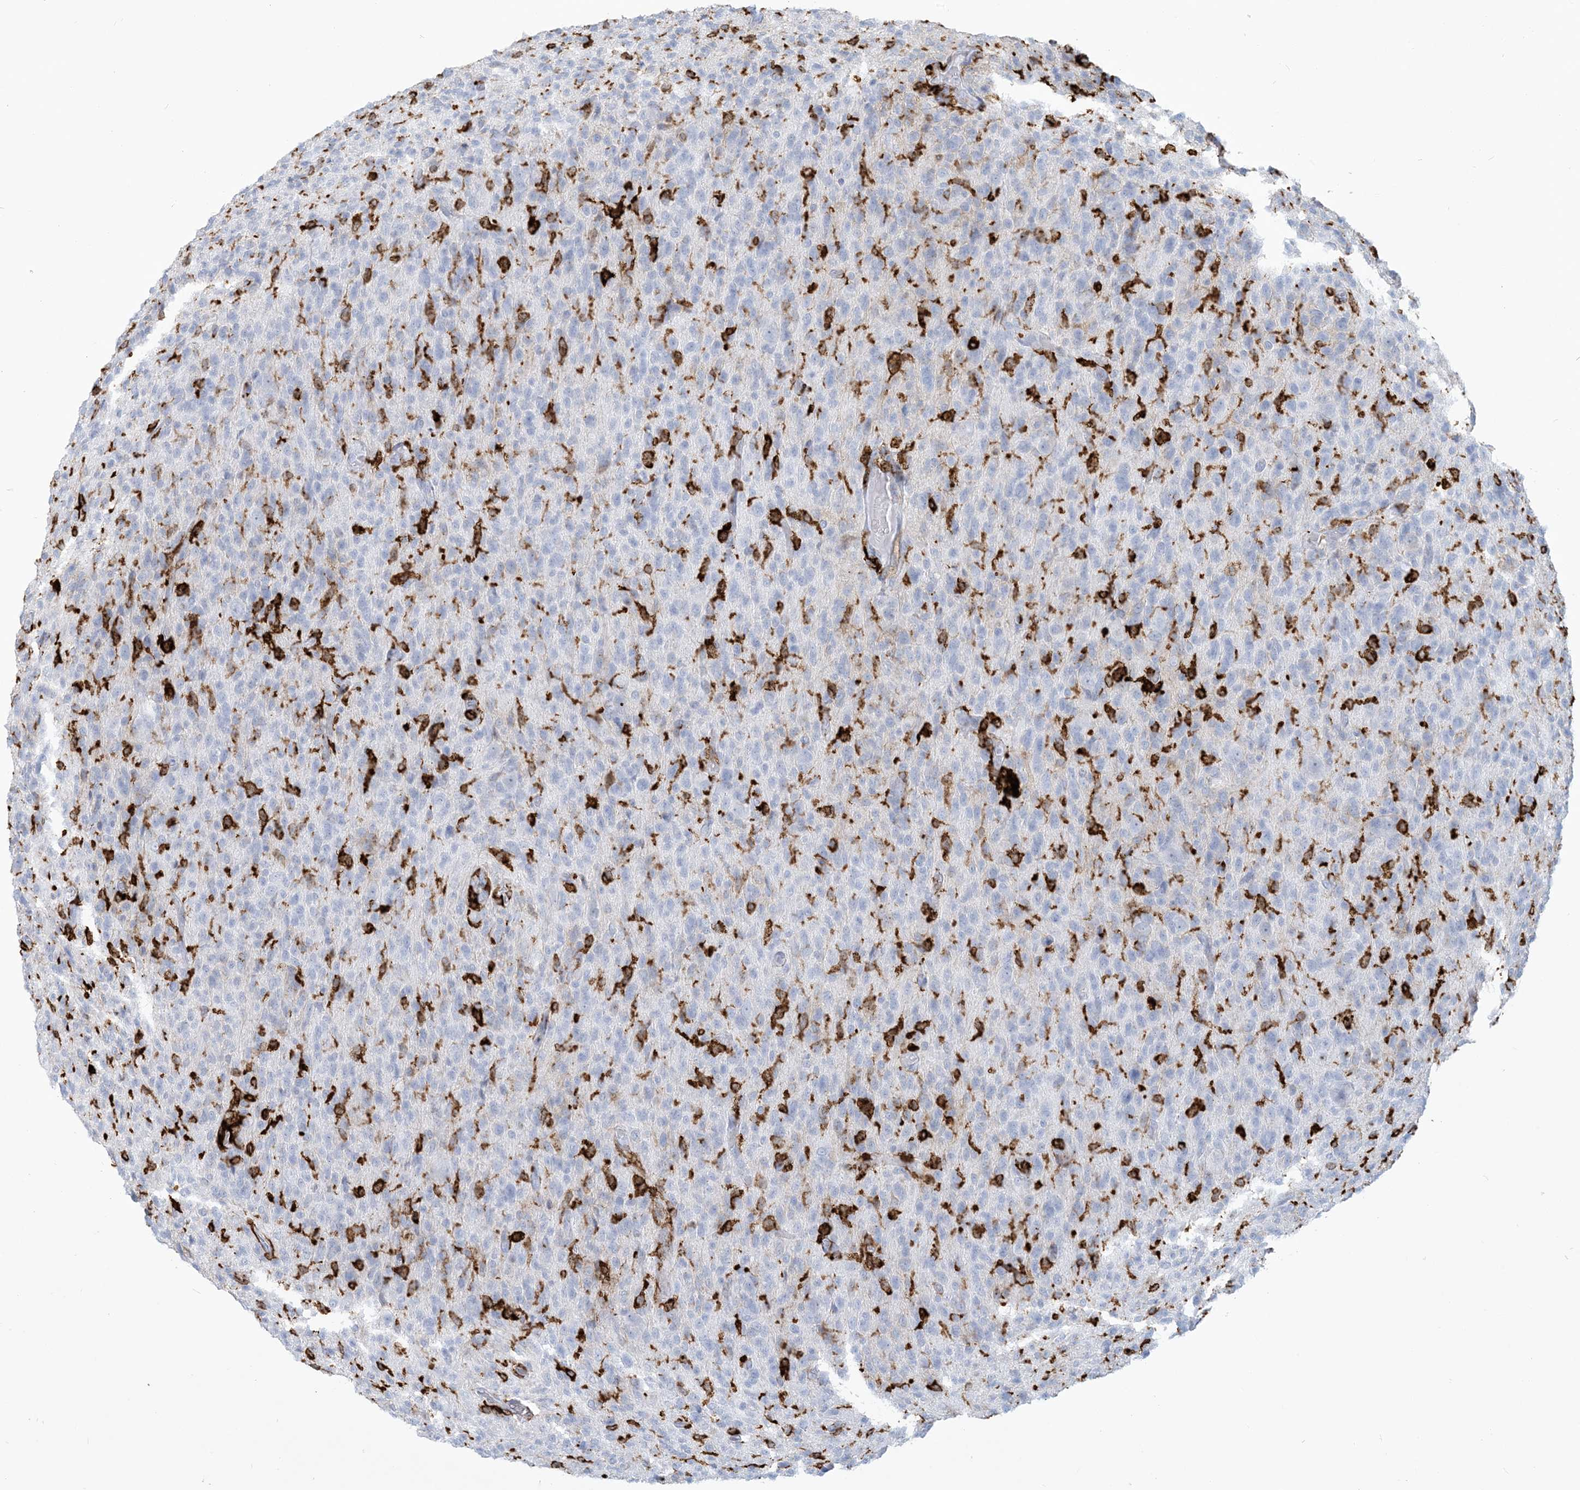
{"staining": {"intensity": "negative", "quantity": "none", "location": "none"}, "tissue": "glioma", "cell_type": "Tumor cells", "image_type": "cancer", "snomed": [{"axis": "morphology", "description": "Glioma, malignant, High grade"}, {"axis": "topography", "description": "Brain"}], "caption": "Glioma stained for a protein using IHC demonstrates no positivity tumor cells.", "gene": "HLA-DRB1", "patient": {"sex": "female", "age": 57}}